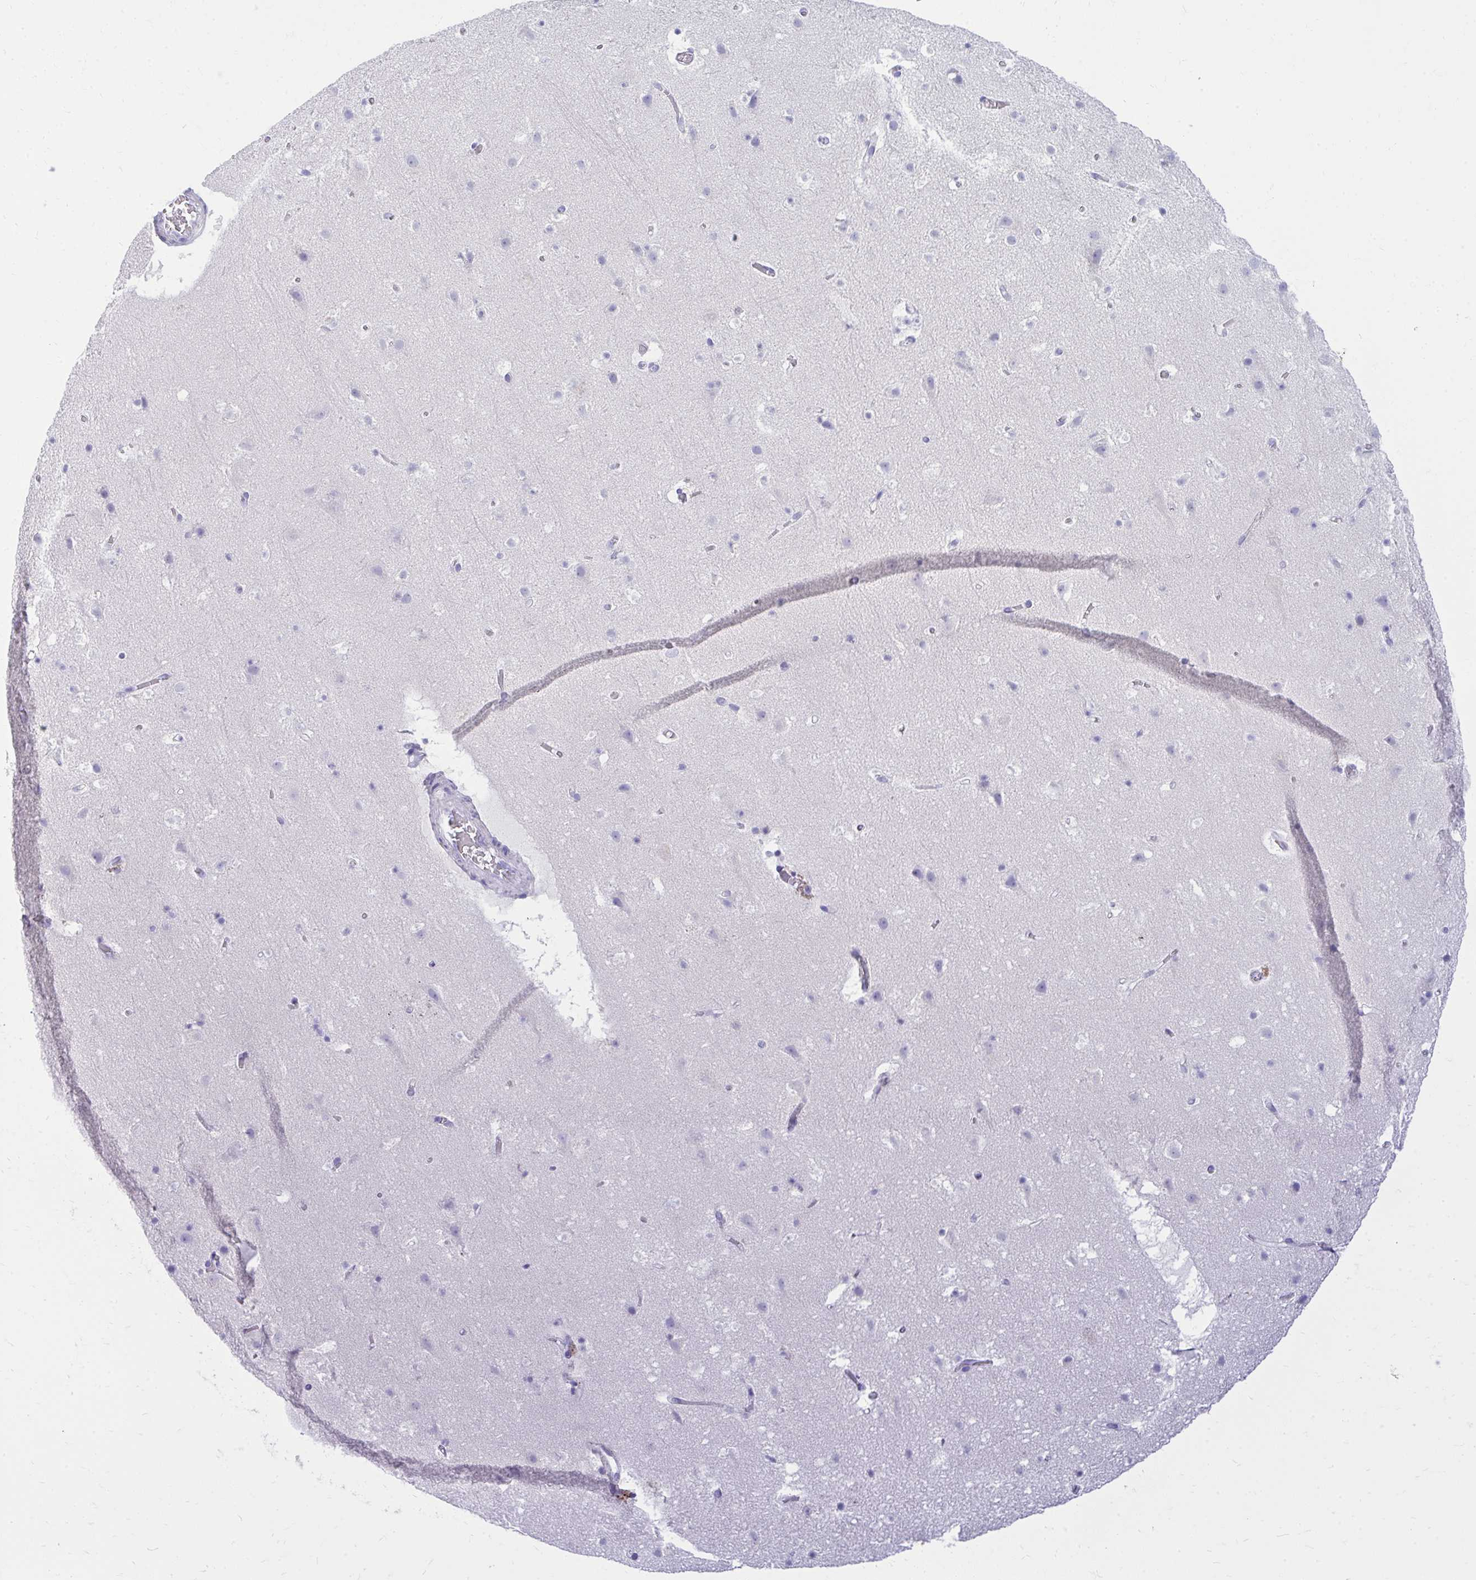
{"staining": {"intensity": "negative", "quantity": "none", "location": "none"}, "tissue": "cerebral cortex", "cell_type": "Endothelial cells", "image_type": "normal", "snomed": [{"axis": "morphology", "description": "Normal tissue, NOS"}, {"axis": "topography", "description": "Cerebral cortex"}], "caption": "Immunohistochemistry histopathology image of normal cerebral cortex: cerebral cortex stained with DAB (3,3'-diaminobenzidine) displays no significant protein positivity in endothelial cells.", "gene": "AIG1", "patient": {"sex": "female", "age": 42}}